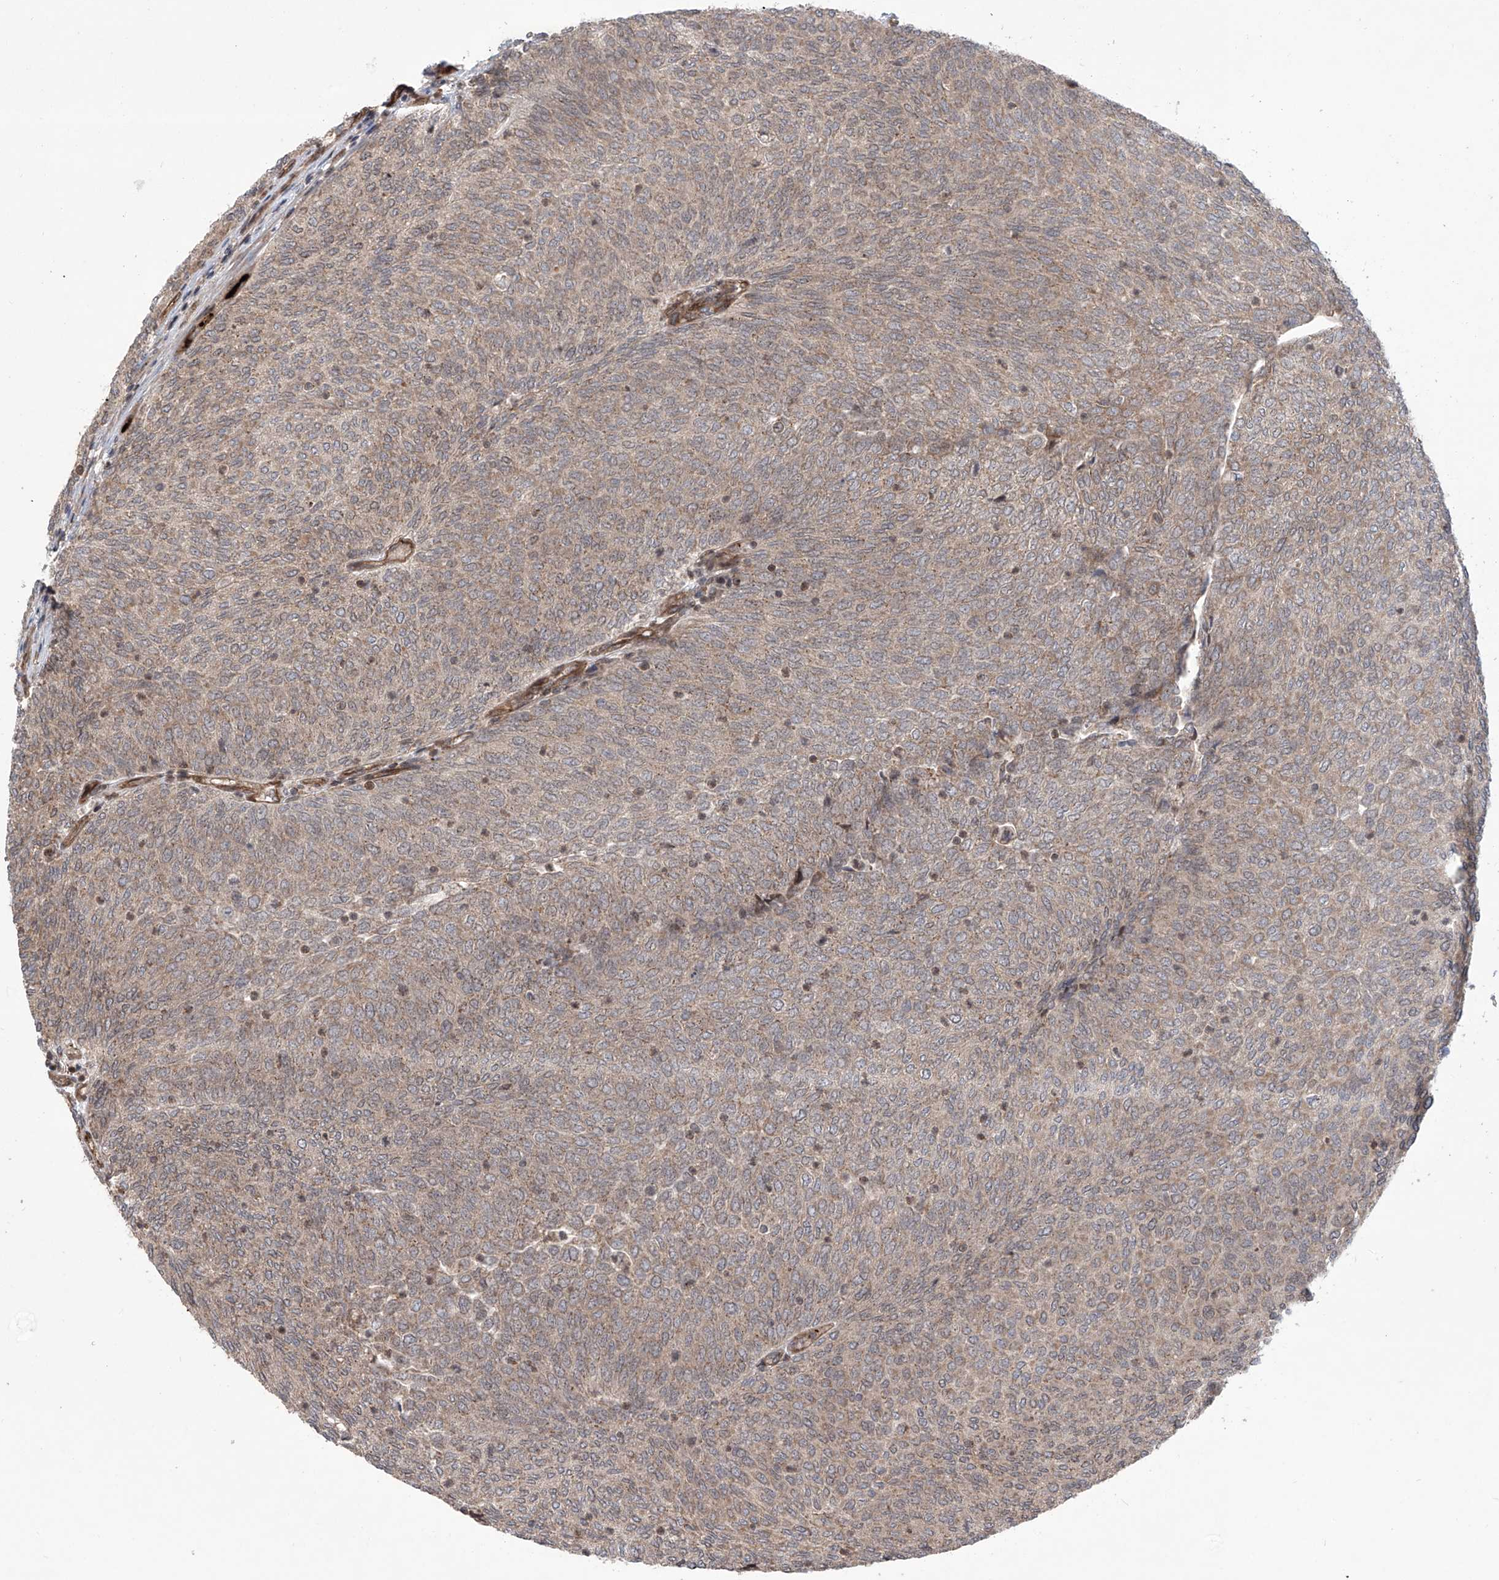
{"staining": {"intensity": "weak", "quantity": ">75%", "location": "cytoplasmic/membranous"}, "tissue": "urothelial cancer", "cell_type": "Tumor cells", "image_type": "cancer", "snomed": [{"axis": "morphology", "description": "Urothelial carcinoma, Low grade"}, {"axis": "topography", "description": "Urinary bladder"}], "caption": "Urothelial cancer tissue demonstrates weak cytoplasmic/membranous staining in approximately >75% of tumor cells, visualized by immunohistochemistry.", "gene": "APAF1", "patient": {"sex": "female", "age": 79}}